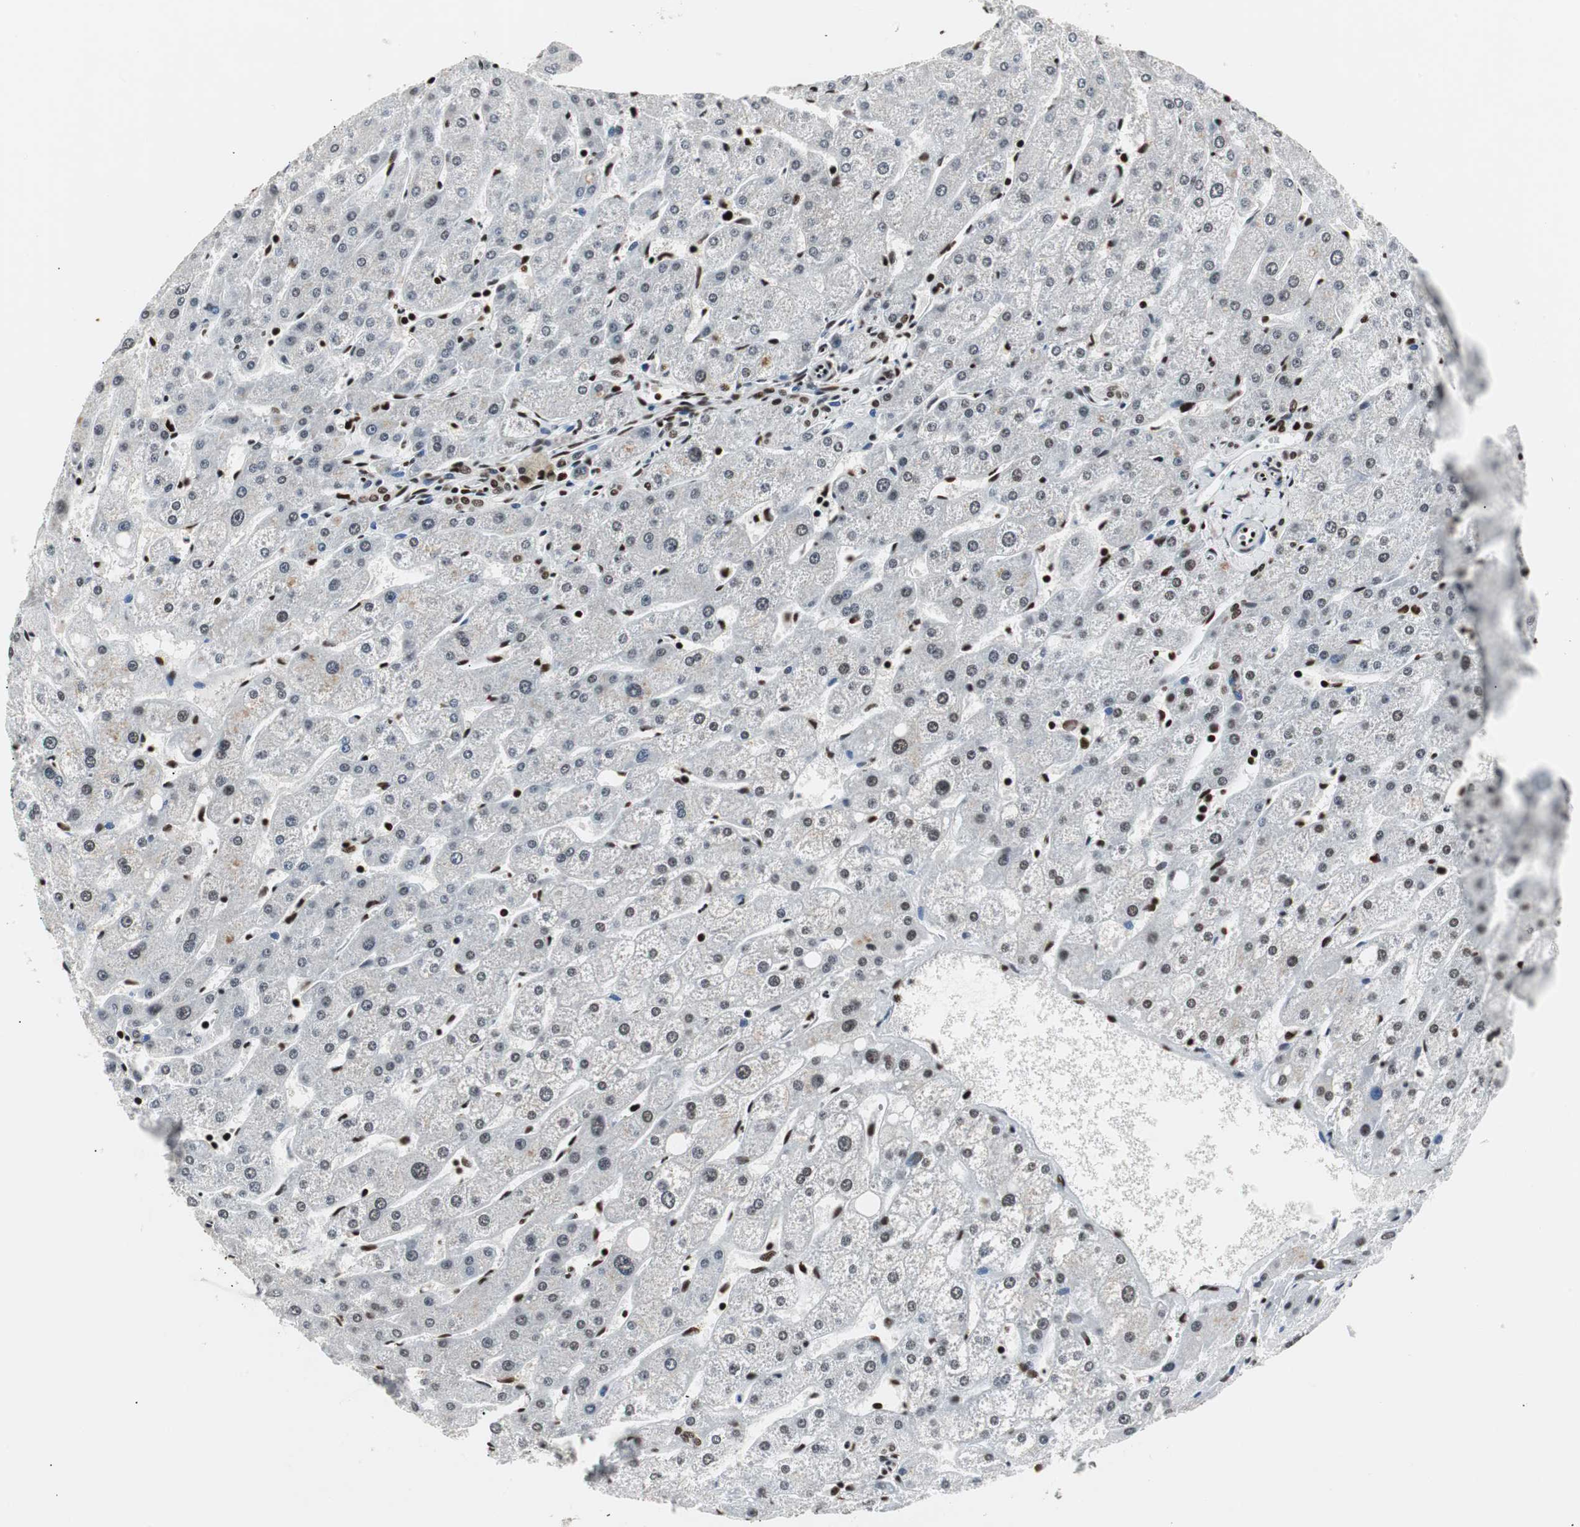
{"staining": {"intensity": "strong", "quantity": ">75%", "location": "nuclear"}, "tissue": "liver", "cell_type": "Cholangiocytes", "image_type": "normal", "snomed": [{"axis": "morphology", "description": "Normal tissue, NOS"}, {"axis": "topography", "description": "Liver"}], "caption": "An IHC histopathology image of unremarkable tissue is shown. Protein staining in brown labels strong nuclear positivity in liver within cholangiocytes. The protein of interest is shown in brown color, while the nuclei are stained blue.", "gene": "MTA2", "patient": {"sex": "male", "age": 67}}